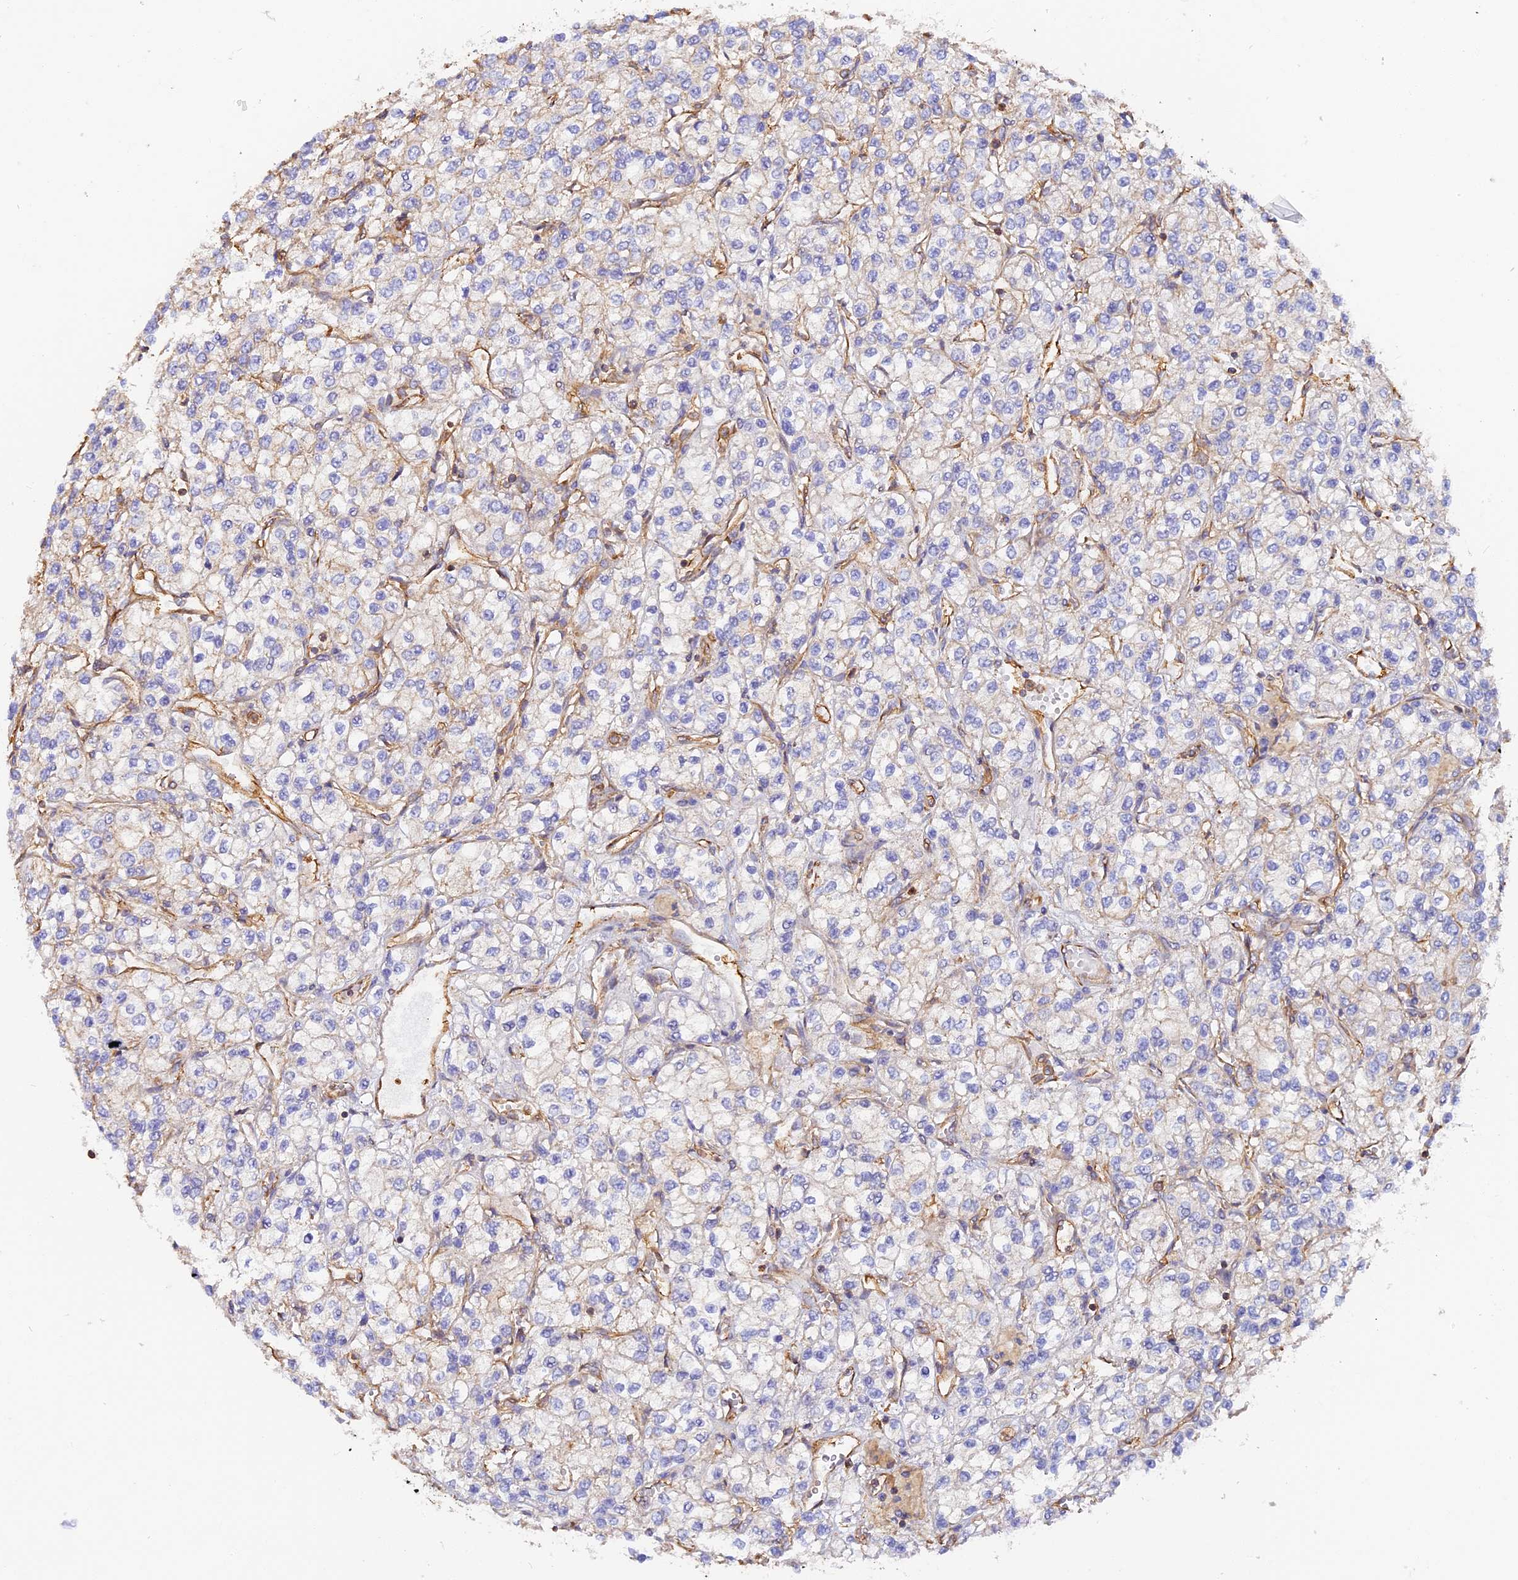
{"staining": {"intensity": "negative", "quantity": "none", "location": "none"}, "tissue": "renal cancer", "cell_type": "Tumor cells", "image_type": "cancer", "snomed": [{"axis": "morphology", "description": "Adenocarcinoma, NOS"}, {"axis": "topography", "description": "Kidney"}], "caption": "Tumor cells show no significant protein positivity in adenocarcinoma (renal). Brightfield microscopy of immunohistochemistry (IHC) stained with DAB (3,3'-diaminobenzidine) (brown) and hematoxylin (blue), captured at high magnification.", "gene": "VPS18", "patient": {"sex": "male", "age": 80}}